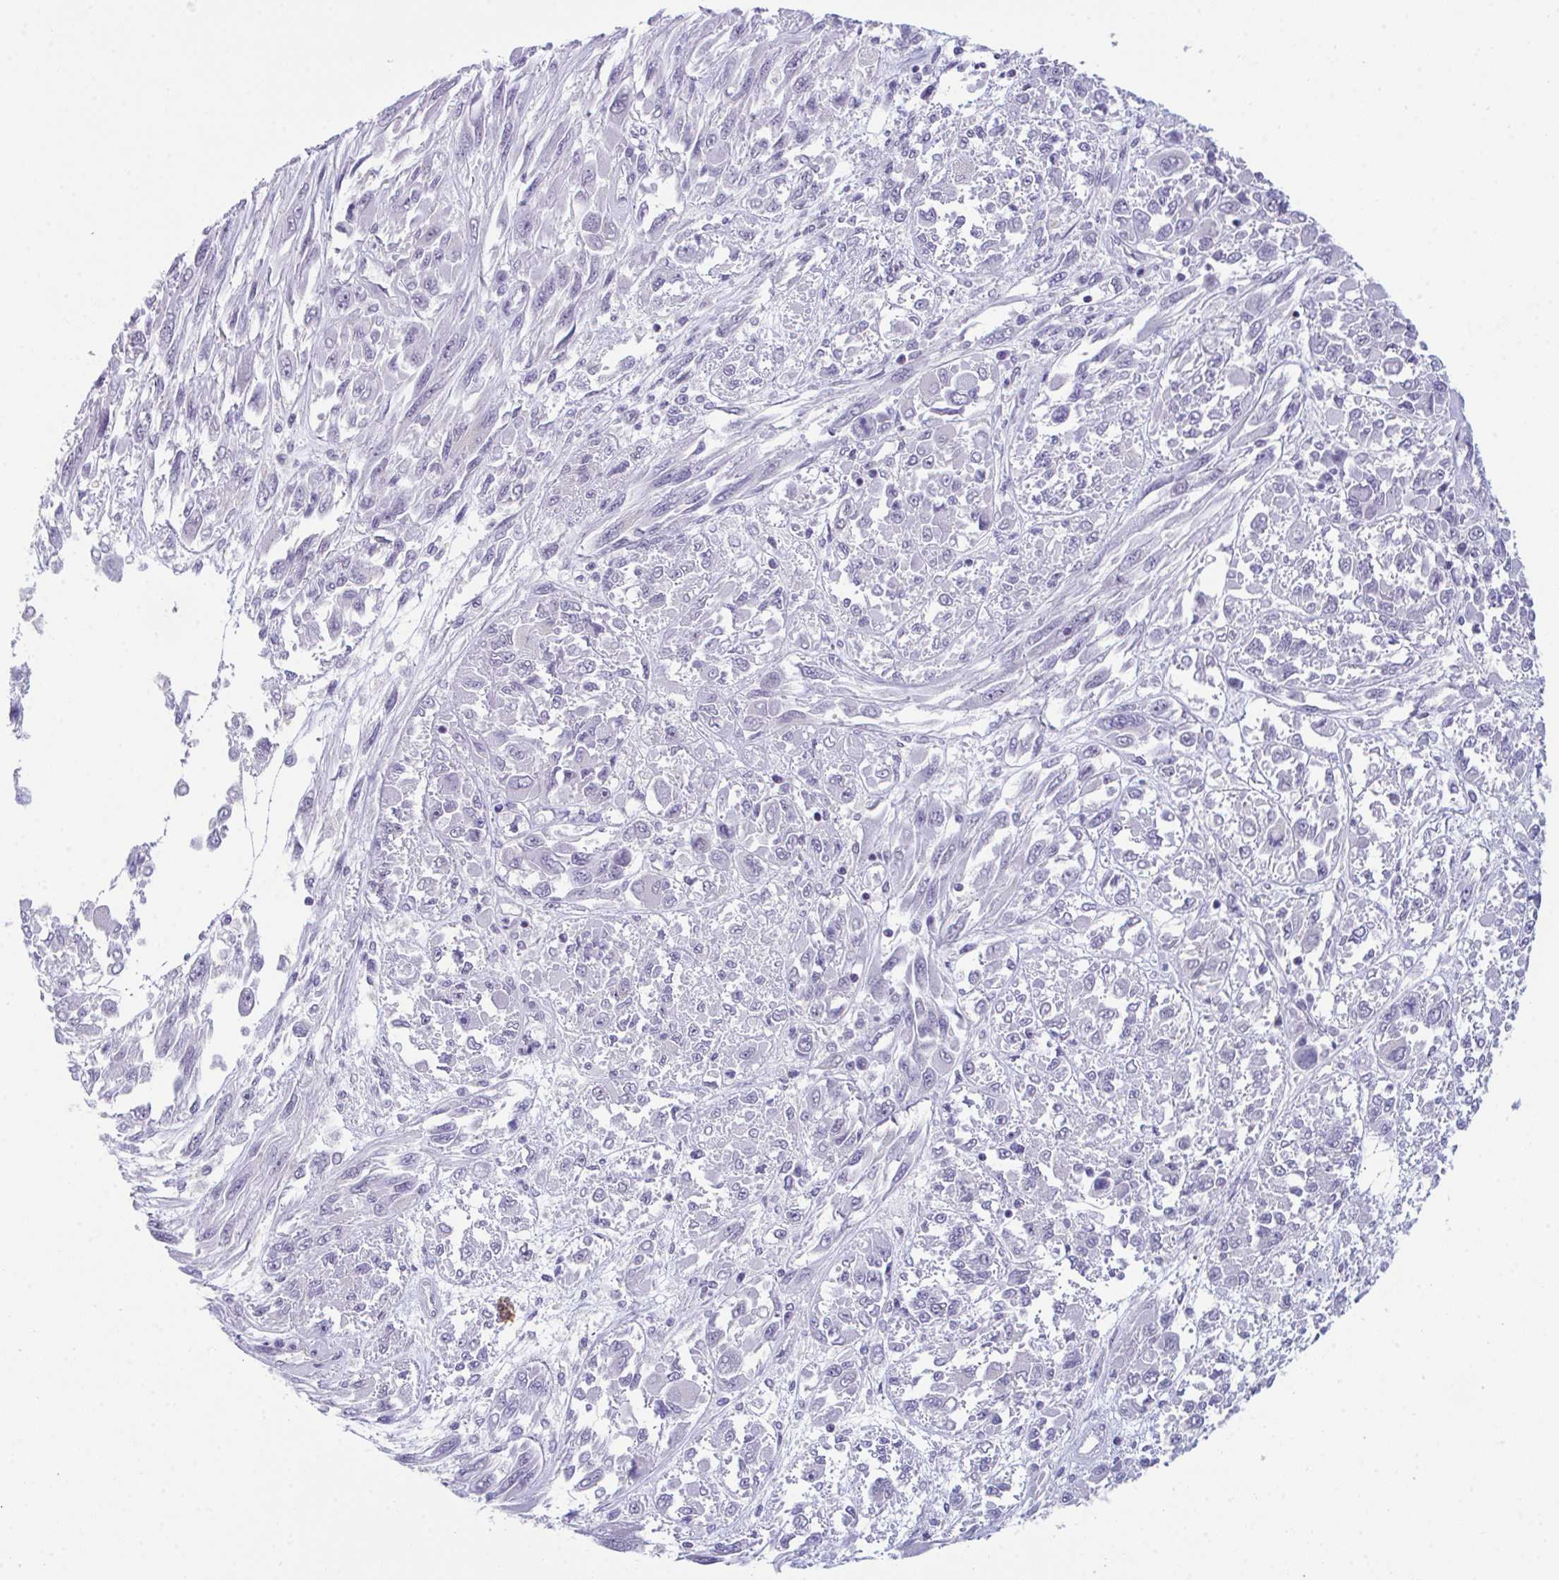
{"staining": {"intensity": "negative", "quantity": "none", "location": "none"}, "tissue": "melanoma", "cell_type": "Tumor cells", "image_type": "cancer", "snomed": [{"axis": "morphology", "description": "Malignant melanoma, NOS"}, {"axis": "topography", "description": "Skin"}], "caption": "Histopathology image shows no protein positivity in tumor cells of melanoma tissue. (Stains: DAB (3,3'-diaminobenzidine) immunohistochemistry (IHC) with hematoxylin counter stain, Microscopy: brightfield microscopy at high magnification).", "gene": "ATP6V0D2", "patient": {"sex": "female", "age": 91}}